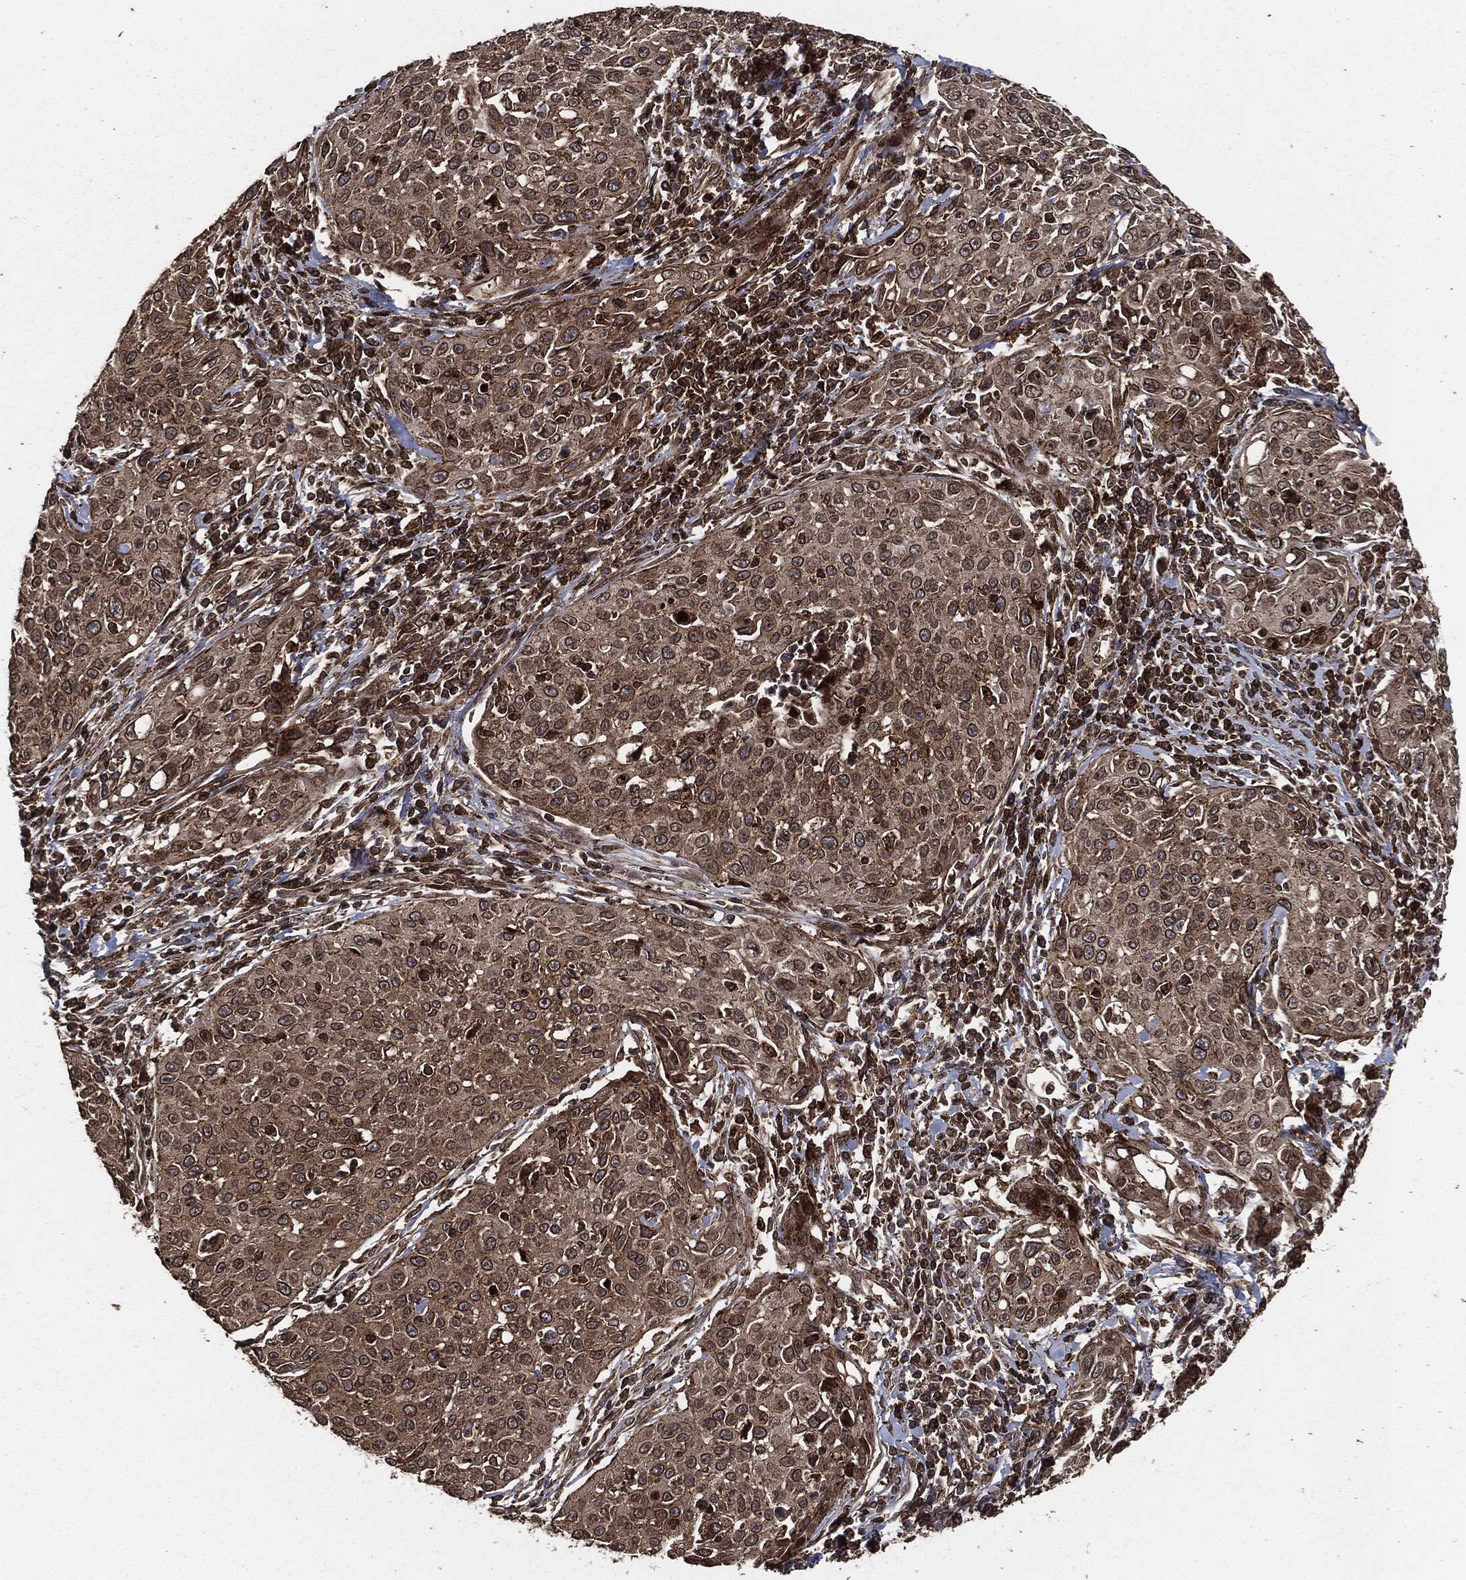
{"staining": {"intensity": "moderate", "quantity": ">75%", "location": "cytoplasmic/membranous"}, "tissue": "cervical cancer", "cell_type": "Tumor cells", "image_type": "cancer", "snomed": [{"axis": "morphology", "description": "Squamous cell carcinoma, NOS"}, {"axis": "topography", "description": "Cervix"}], "caption": "Tumor cells demonstrate medium levels of moderate cytoplasmic/membranous staining in about >75% of cells in human cervical cancer (squamous cell carcinoma). The staining was performed using DAB, with brown indicating positive protein expression. Nuclei are stained blue with hematoxylin.", "gene": "IFIT1", "patient": {"sex": "female", "age": 26}}